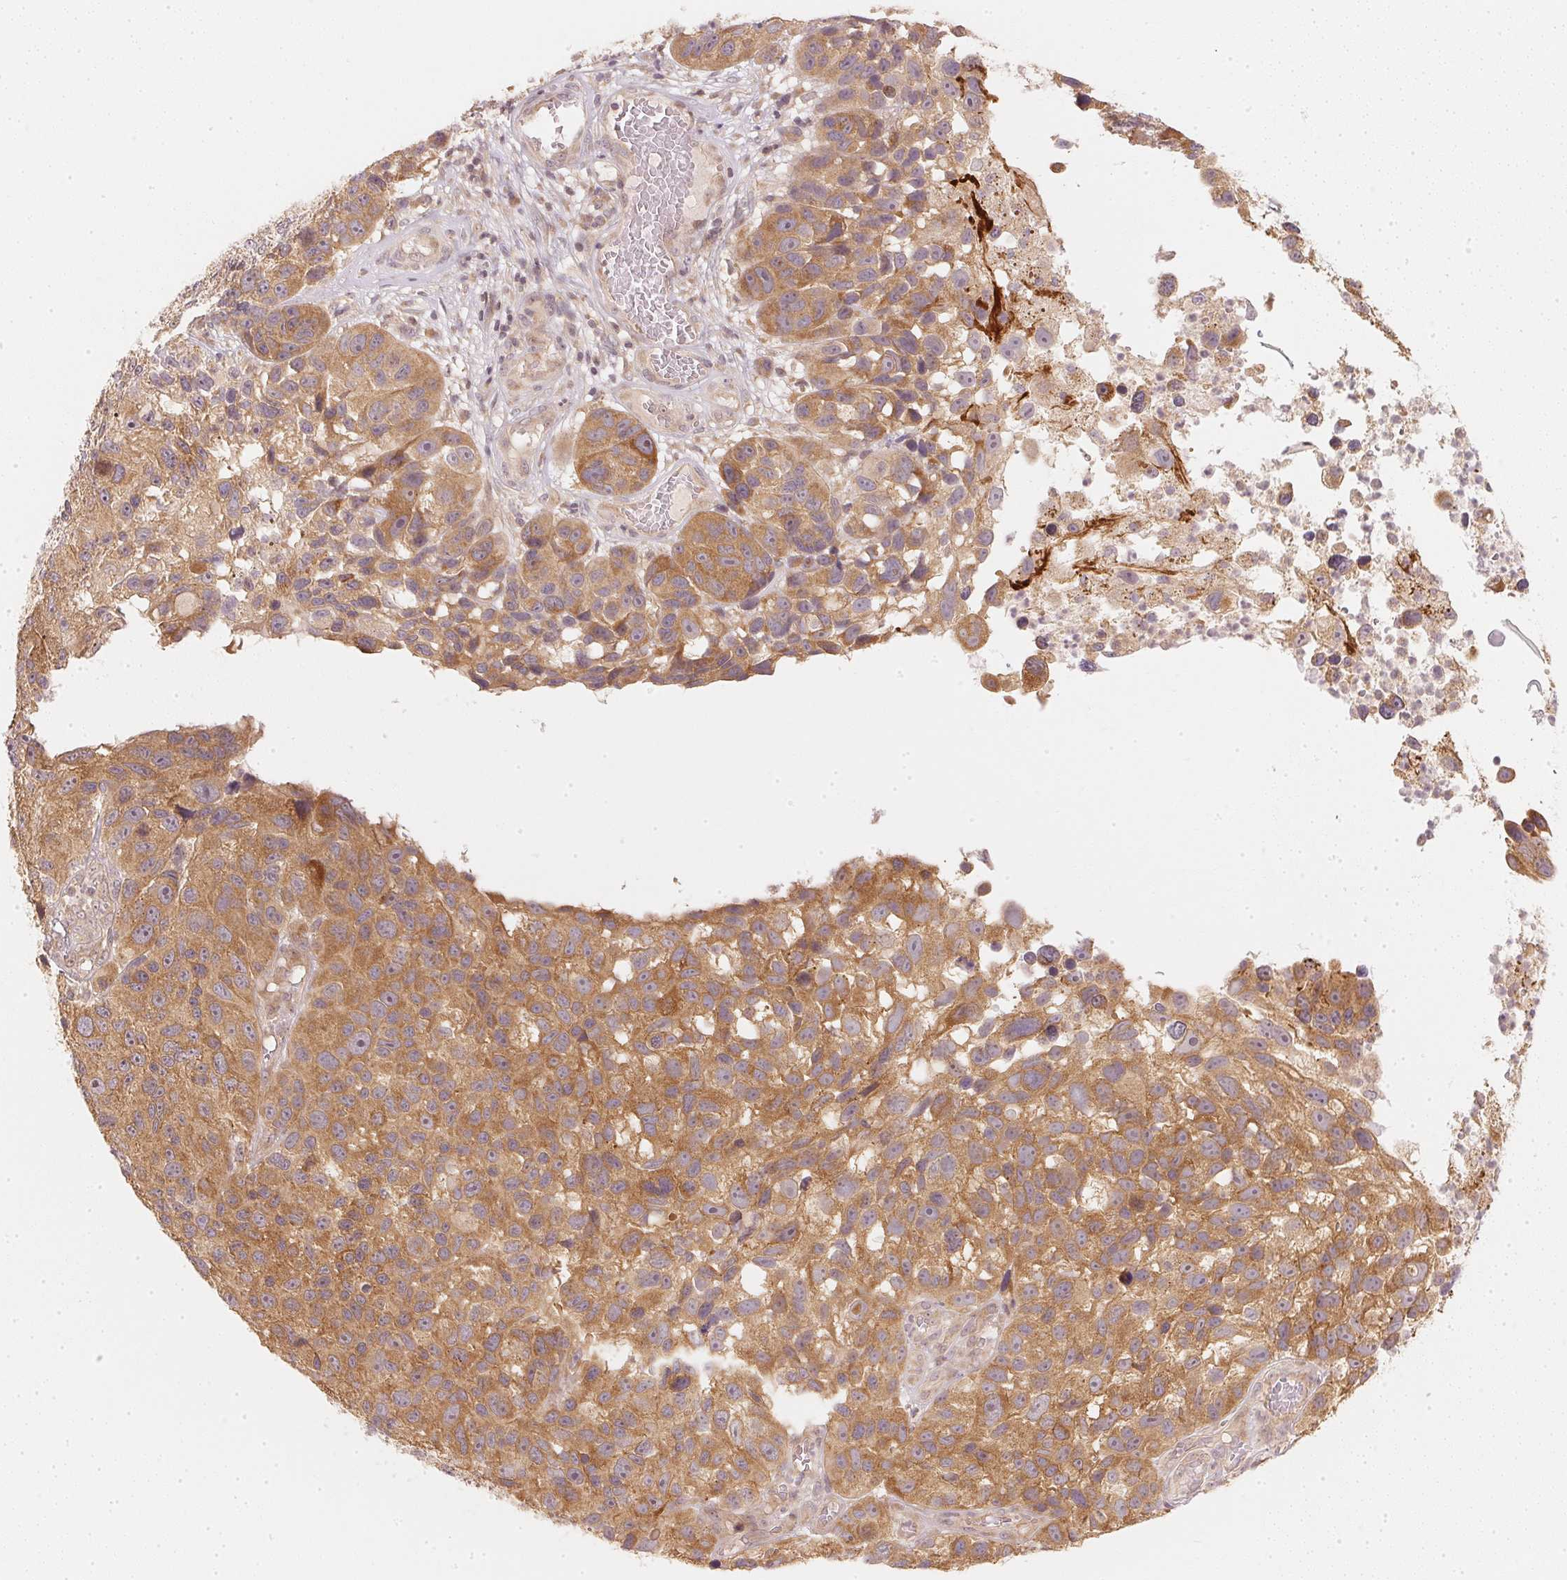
{"staining": {"intensity": "moderate", "quantity": "25%-75%", "location": "cytoplasmic/membranous,nuclear"}, "tissue": "melanoma", "cell_type": "Tumor cells", "image_type": "cancer", "snomed": [{"axis": "morphology", "description": "Malignant melanoma, NOS"}, {"axis": "topography", "description": "Skin"}], "caption": "Immunohistochemical staining of malignant melanoma reveals moderate cytoplasmic/membranous and nuclear protein staining in approximately 25%-75% of tumor cells. The staining was performed using DAB (3,3'-diaminobenzidine) to visualize the protein expression in brown, while the nuclei were stained in blue with hematoxylin (Magnification: 20x).", "gene": "WDR54", "patient": {"sex": "male", "age": 53}}